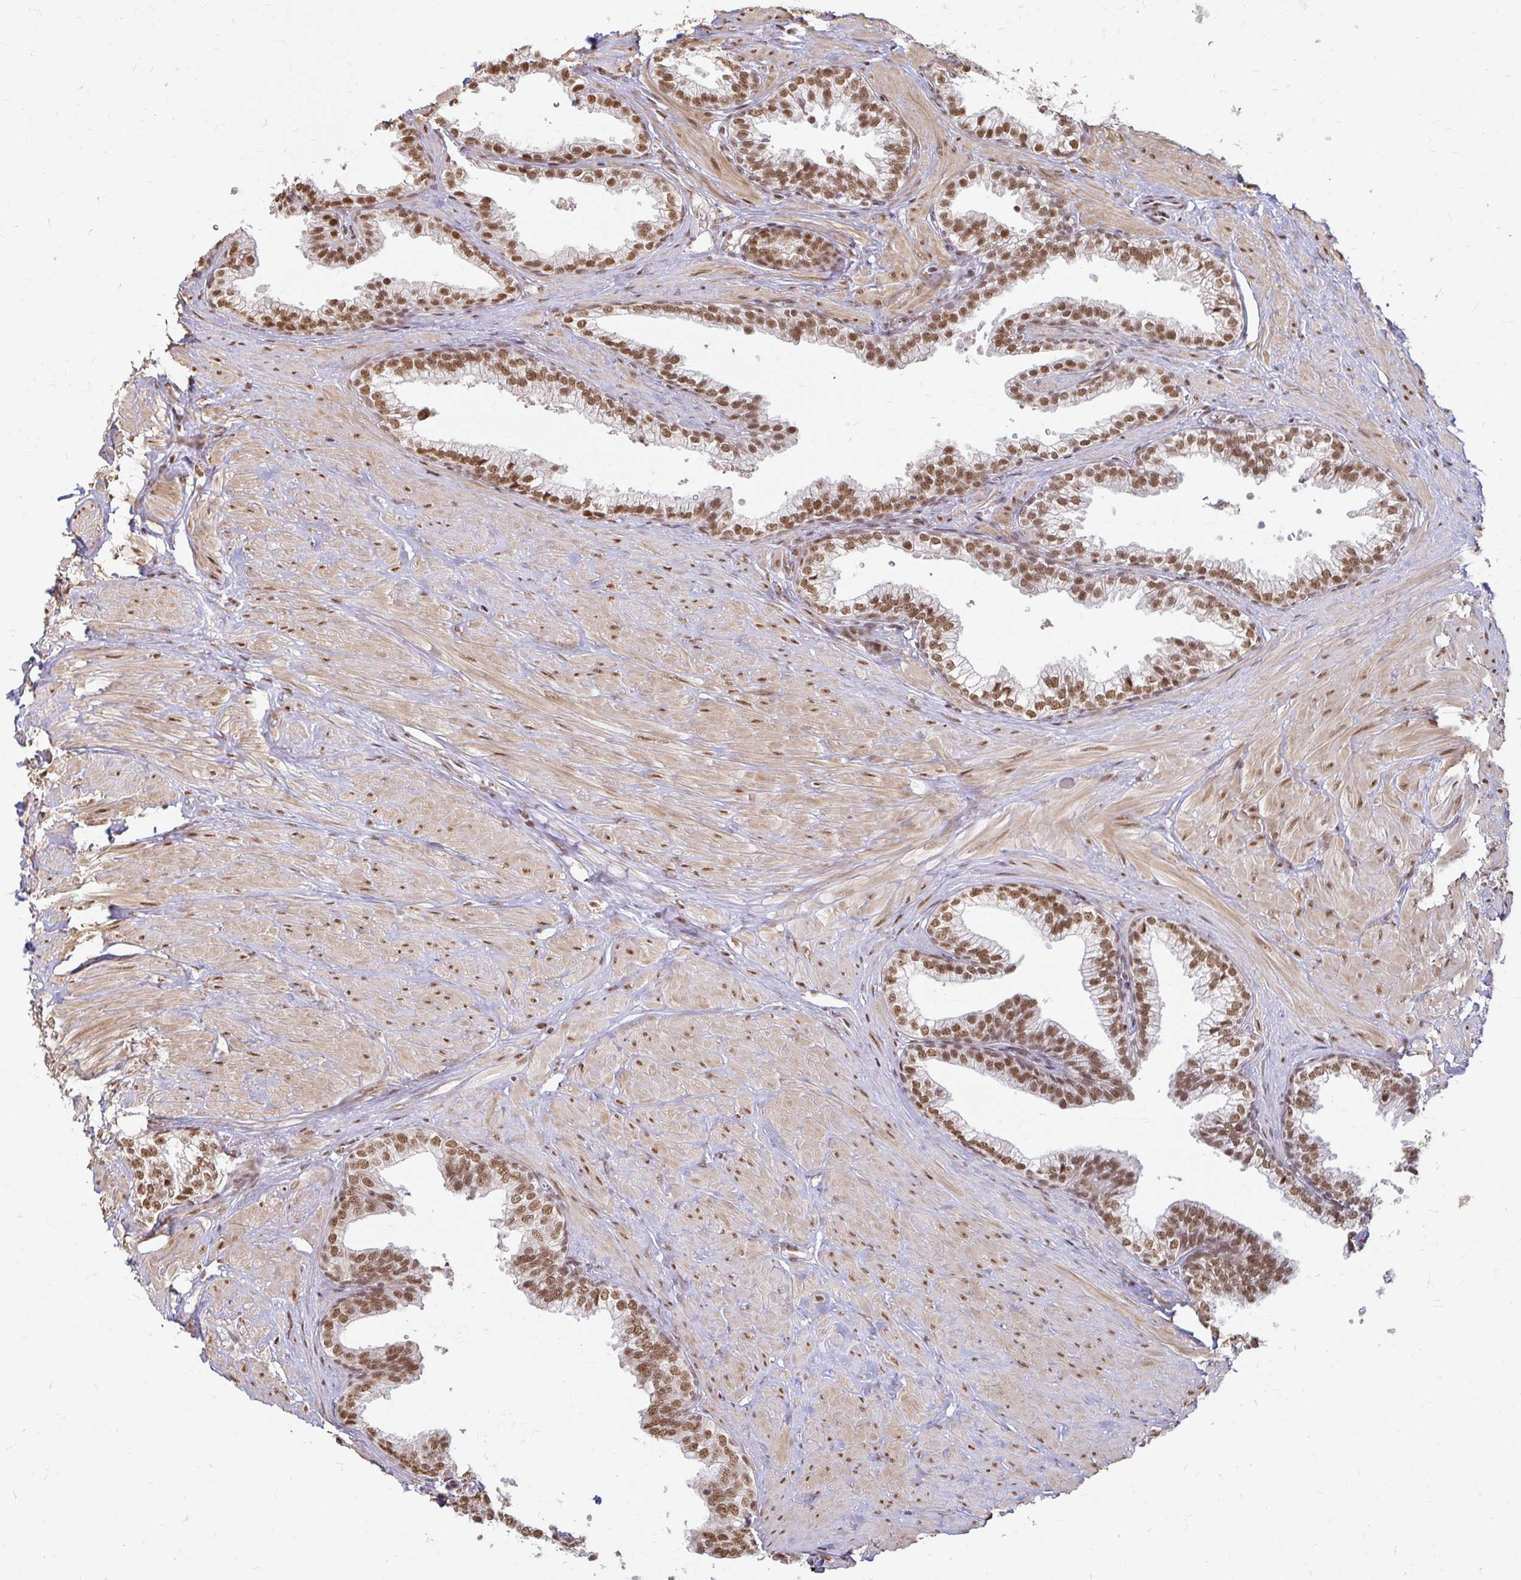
{"staining": {"intensity": "moderate", "quantity": ">75%", "location": "nuclear"}, "tissue": "prostate", "cell_type": "Glandular cells", "image_type": "normal", "snomed": [{"axis": "morphology", "description": "Normal tissue, NOS"}, {"axis": "topography", "description": "Prostate"}, {"axis": "topography", "description": "Peripheral nerve tissue"}], "caption": "This is an image of IHC staining of normal prostate, which shows moderate expression in the nuclear of glandular cells.", "gene": "HNRNPU", "patient": {"sex": "male", "age": 55}}